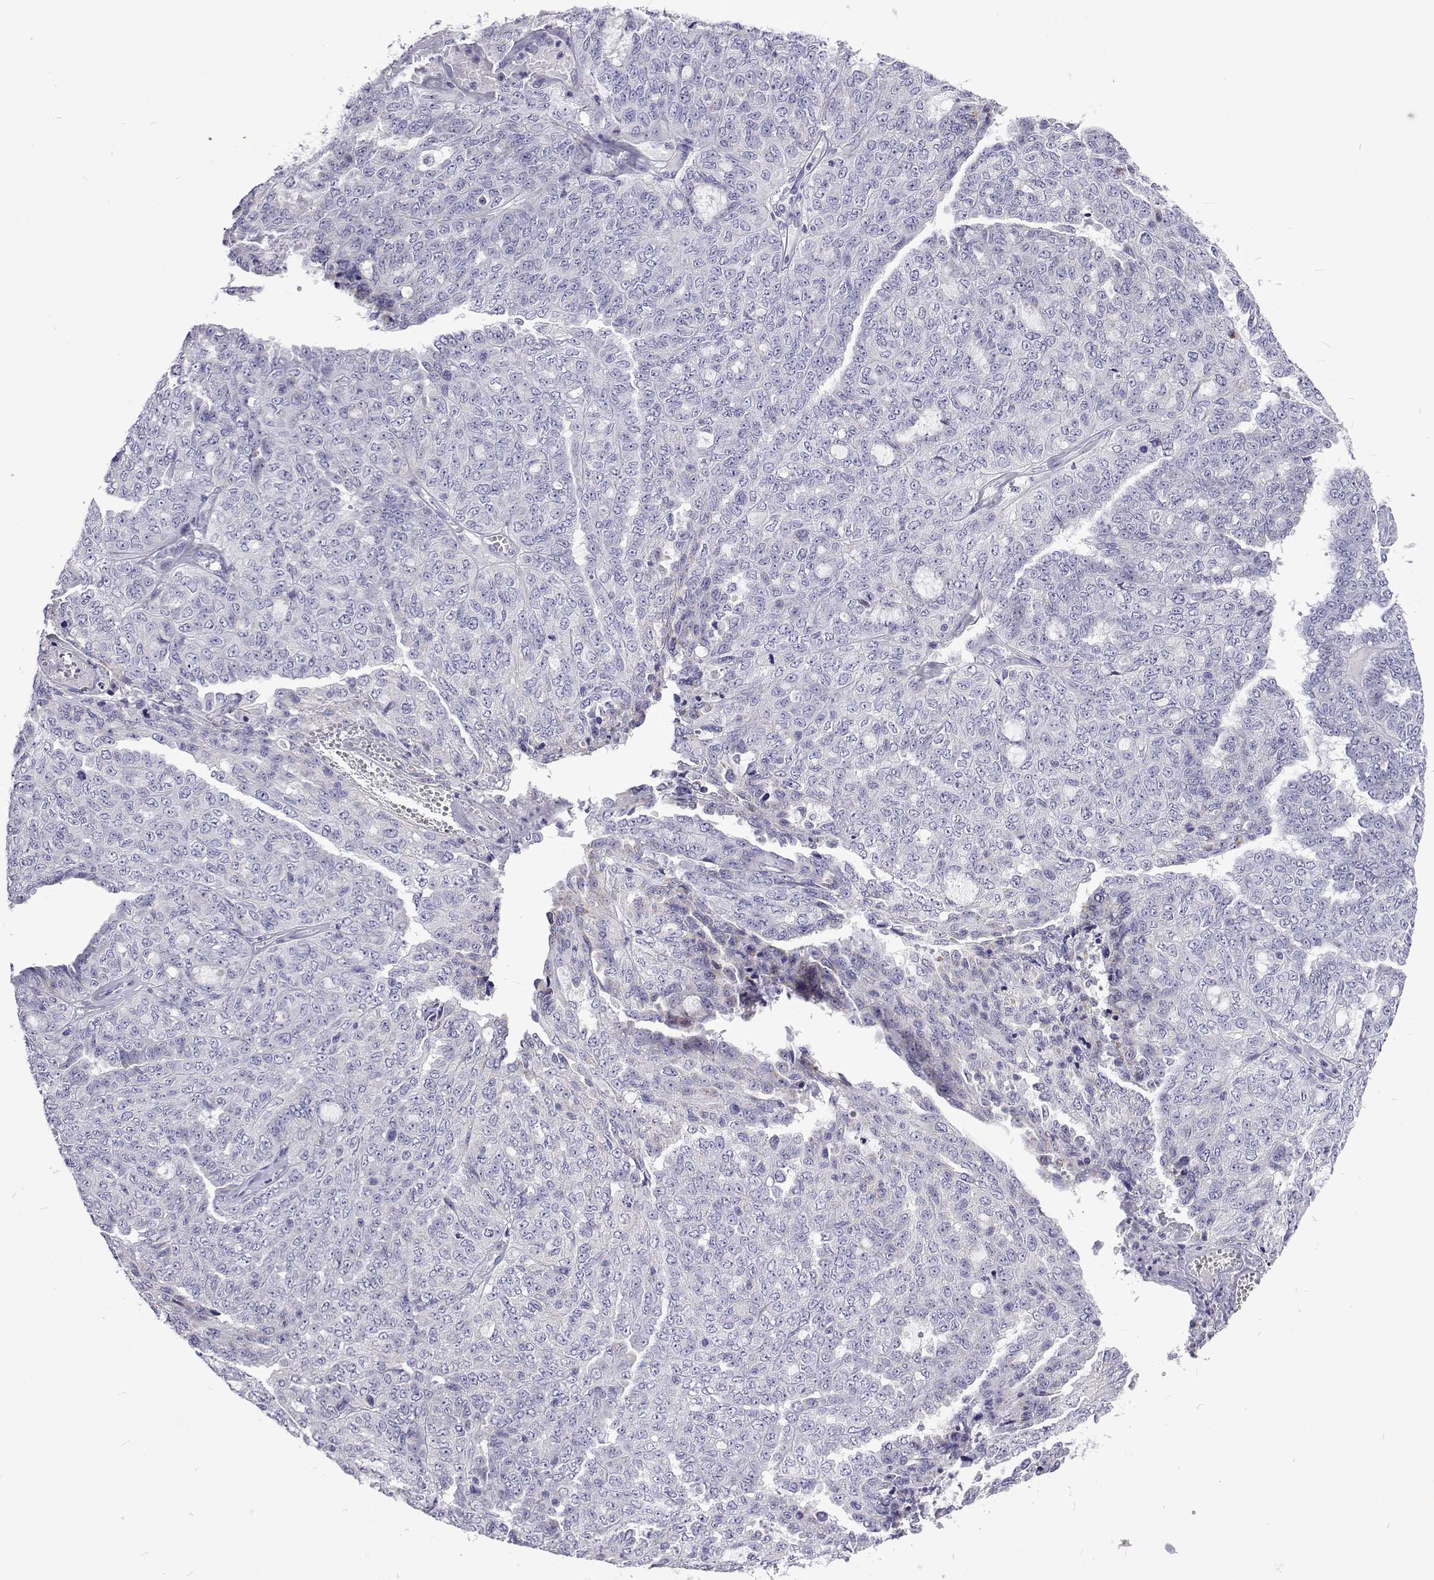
{"staining": {"intensity": "negative", "quantity": "none", "location": "none"}, "tissue": "ovarian cancer", "cell_type": "Tumor cells", "image_type": "cancer", "snomed": [{"axis": "morphology", "description": "Cystadenocarcinoma, serous, NOS"}, {"axis": "topography", "description": "Ovary"}], "caption": "DAB immunohistochemical staining of human serous cystadenocarcinoma (ovarian) exhibits no significant staining in tumor cells.", "gene": "UMODL1", "patient": {"sex": "female", "age": 71}}